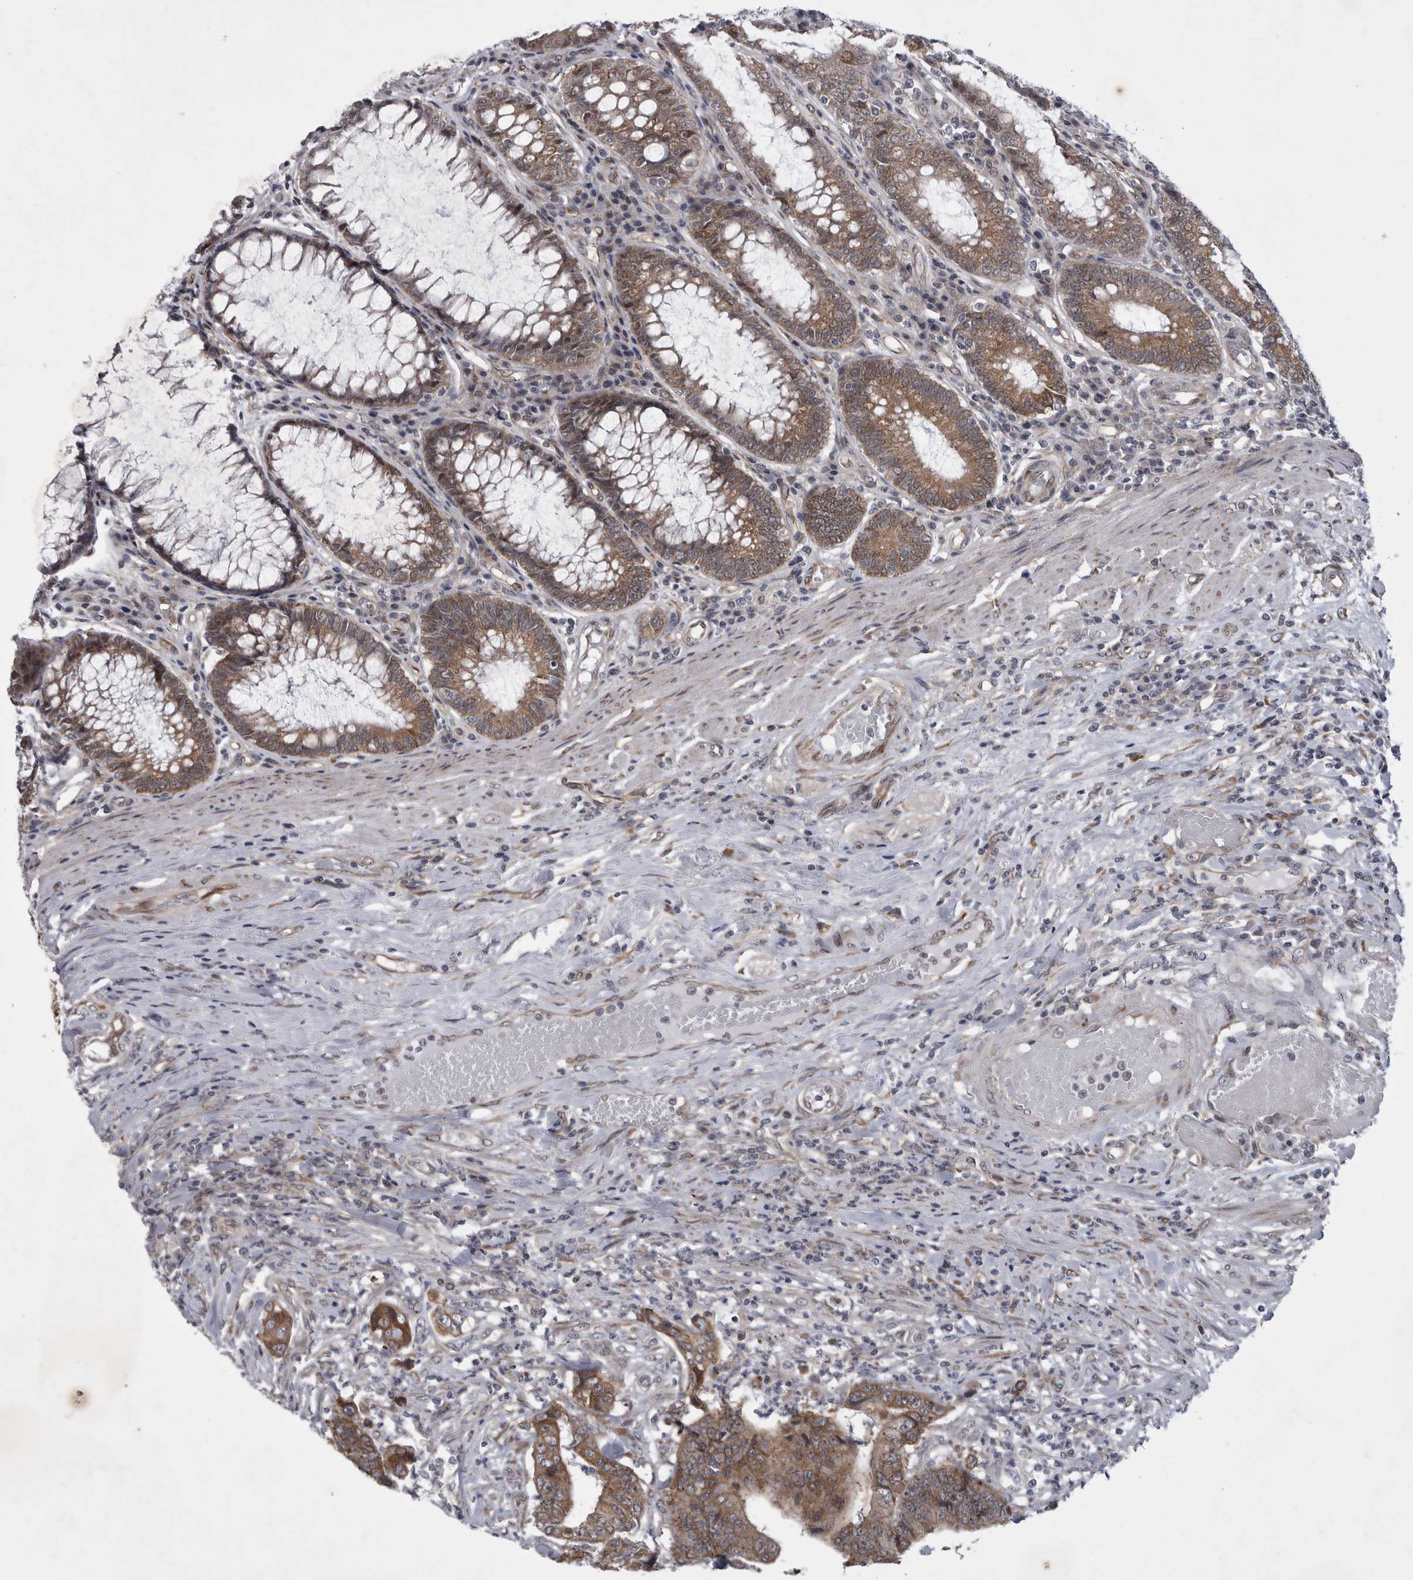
{"staining": {"intensity": "moderate", "quantity": ">75%", "location": "cytoplasmic/membranous"}, "tissue": "colorectal cancer", "cell_type": "Tumor cells", "image_type": "cancer", "snomed": [{"axis": "morphology", "description": "Adenocarcinoma, NOS"}, {"axis": "topography", "description": "Rectum"}], "caption": "About >75% of tumor cells in colorectal cancer (adenocarcinoma) show moderate cytoplasmic/membranous protein staining as visualized by brown immunohistochemical staining.", "gene": "PARP11", "patient": {"sex": "male", "age": 84}}